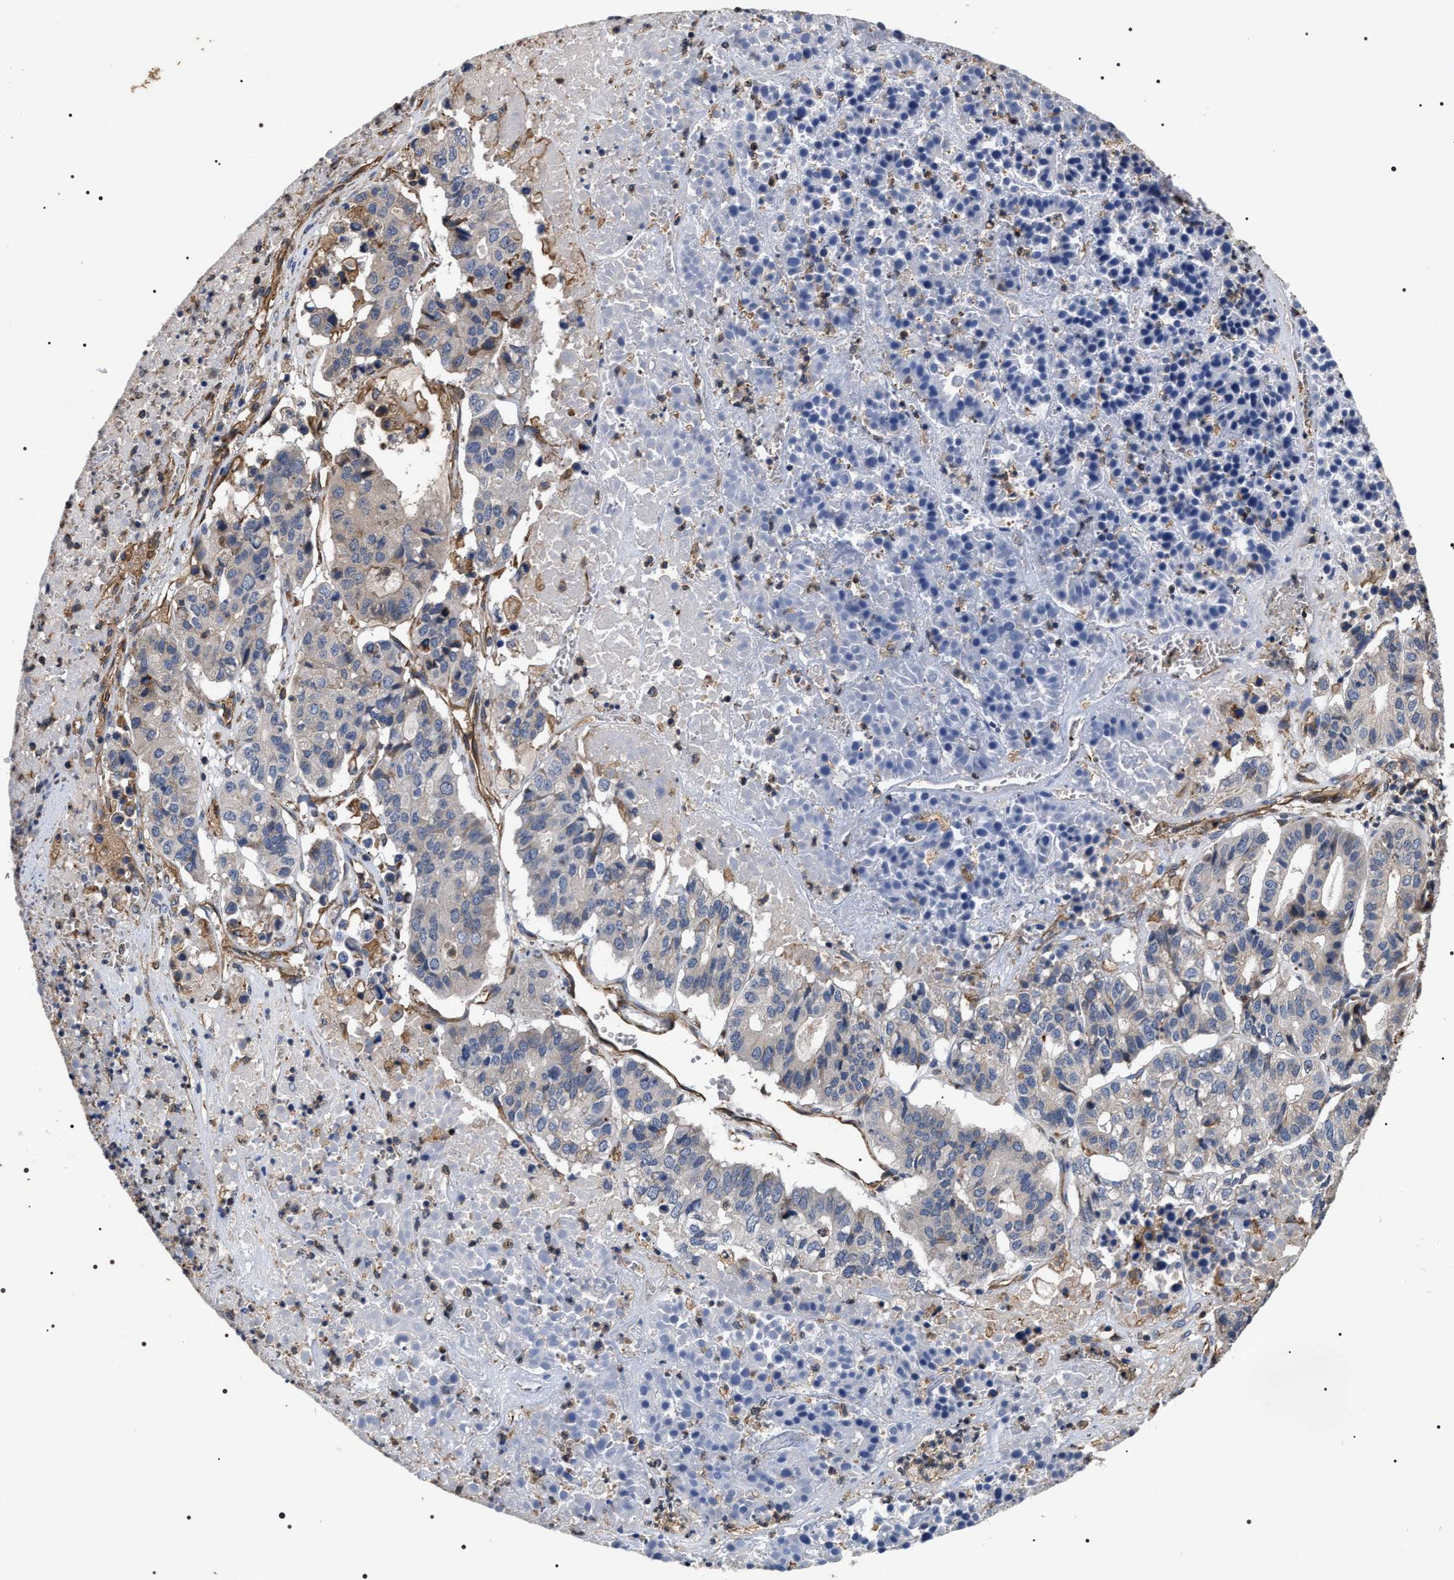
{"staining": {"intensity": "negative", "quantity": "none", "location": "none"}, "tissue": "pancreatic cancer", "cell_type": "Tumor cells", "image_type": "cancer", "snomed": [{"axis": "morphology", "description": "Adenocarcinoma, NOS"}, {"axis": "topography", "description": "Pancreas"}], "caption": "High power microscopy histopathology image of an IHC photomicrograph of pancreatic cancer (adenocarcinoma), revealing no significant expression in tumor cells.", "gene": "TSPAN33", "patient": {"sex": "male", "age": 50}}